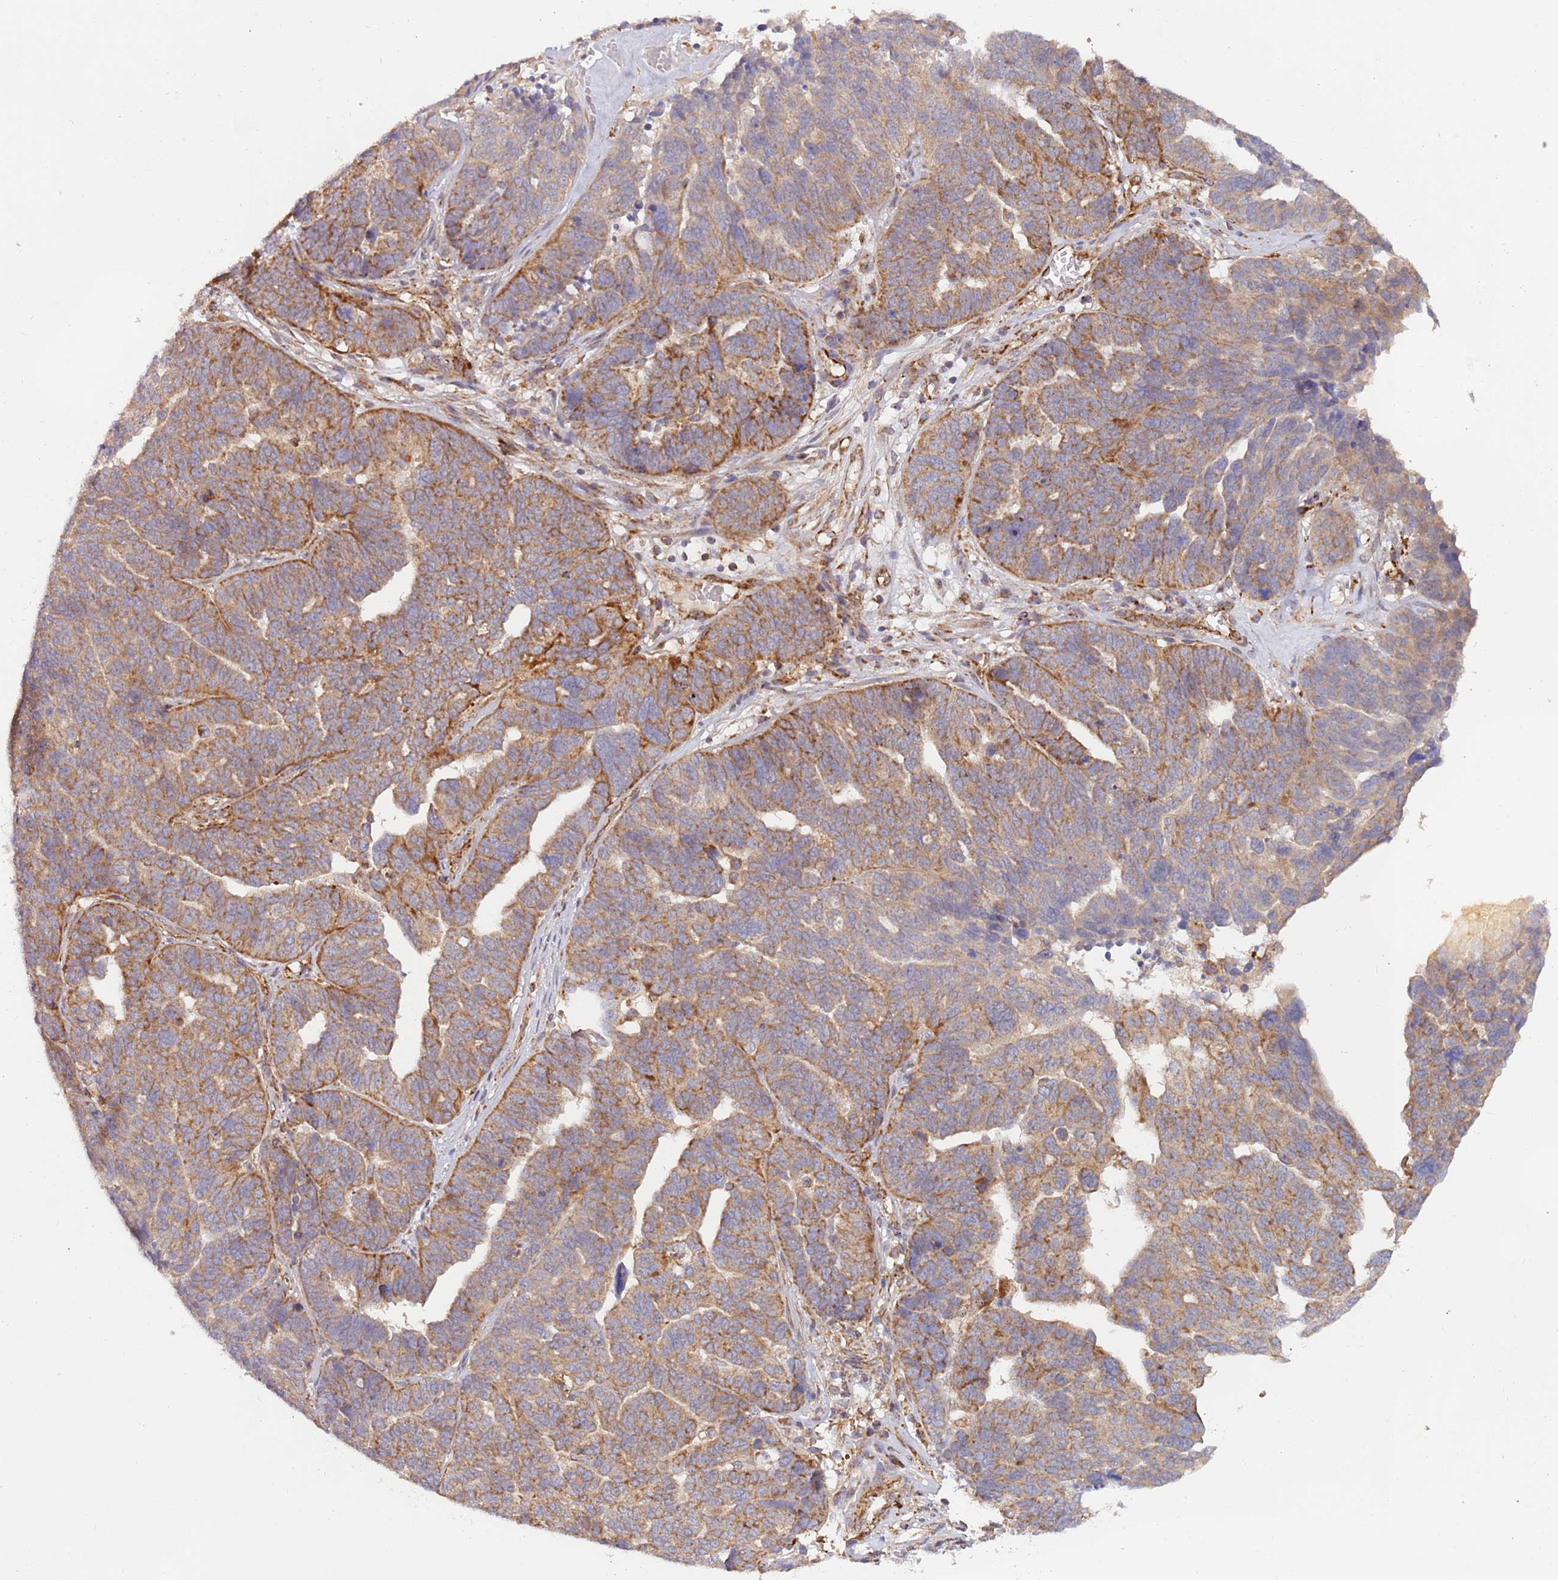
{"staining": {"intensity": "strong", "quantity": "25%-75%", "location": "cytoplasmic/membranous"}, "tissue": "ovarian cancer", "cell_type": "Tumor cells", "image_type": "cancer", "snomed": [{"axis": "morphology", "description": "Cystadenocarcinoma, serous, NOS"}, {"axis": "topography", "description": "Ovary"}], "caption": "Ovarian serous cystadenocarcinoma stained for a protein (brown) exhibits strong cytoplasmic/membranous positive expression in approximately 25%-75% of tumor cells.", "gene": "GUK1", "patient": {"sex": "female", "age": 59}}